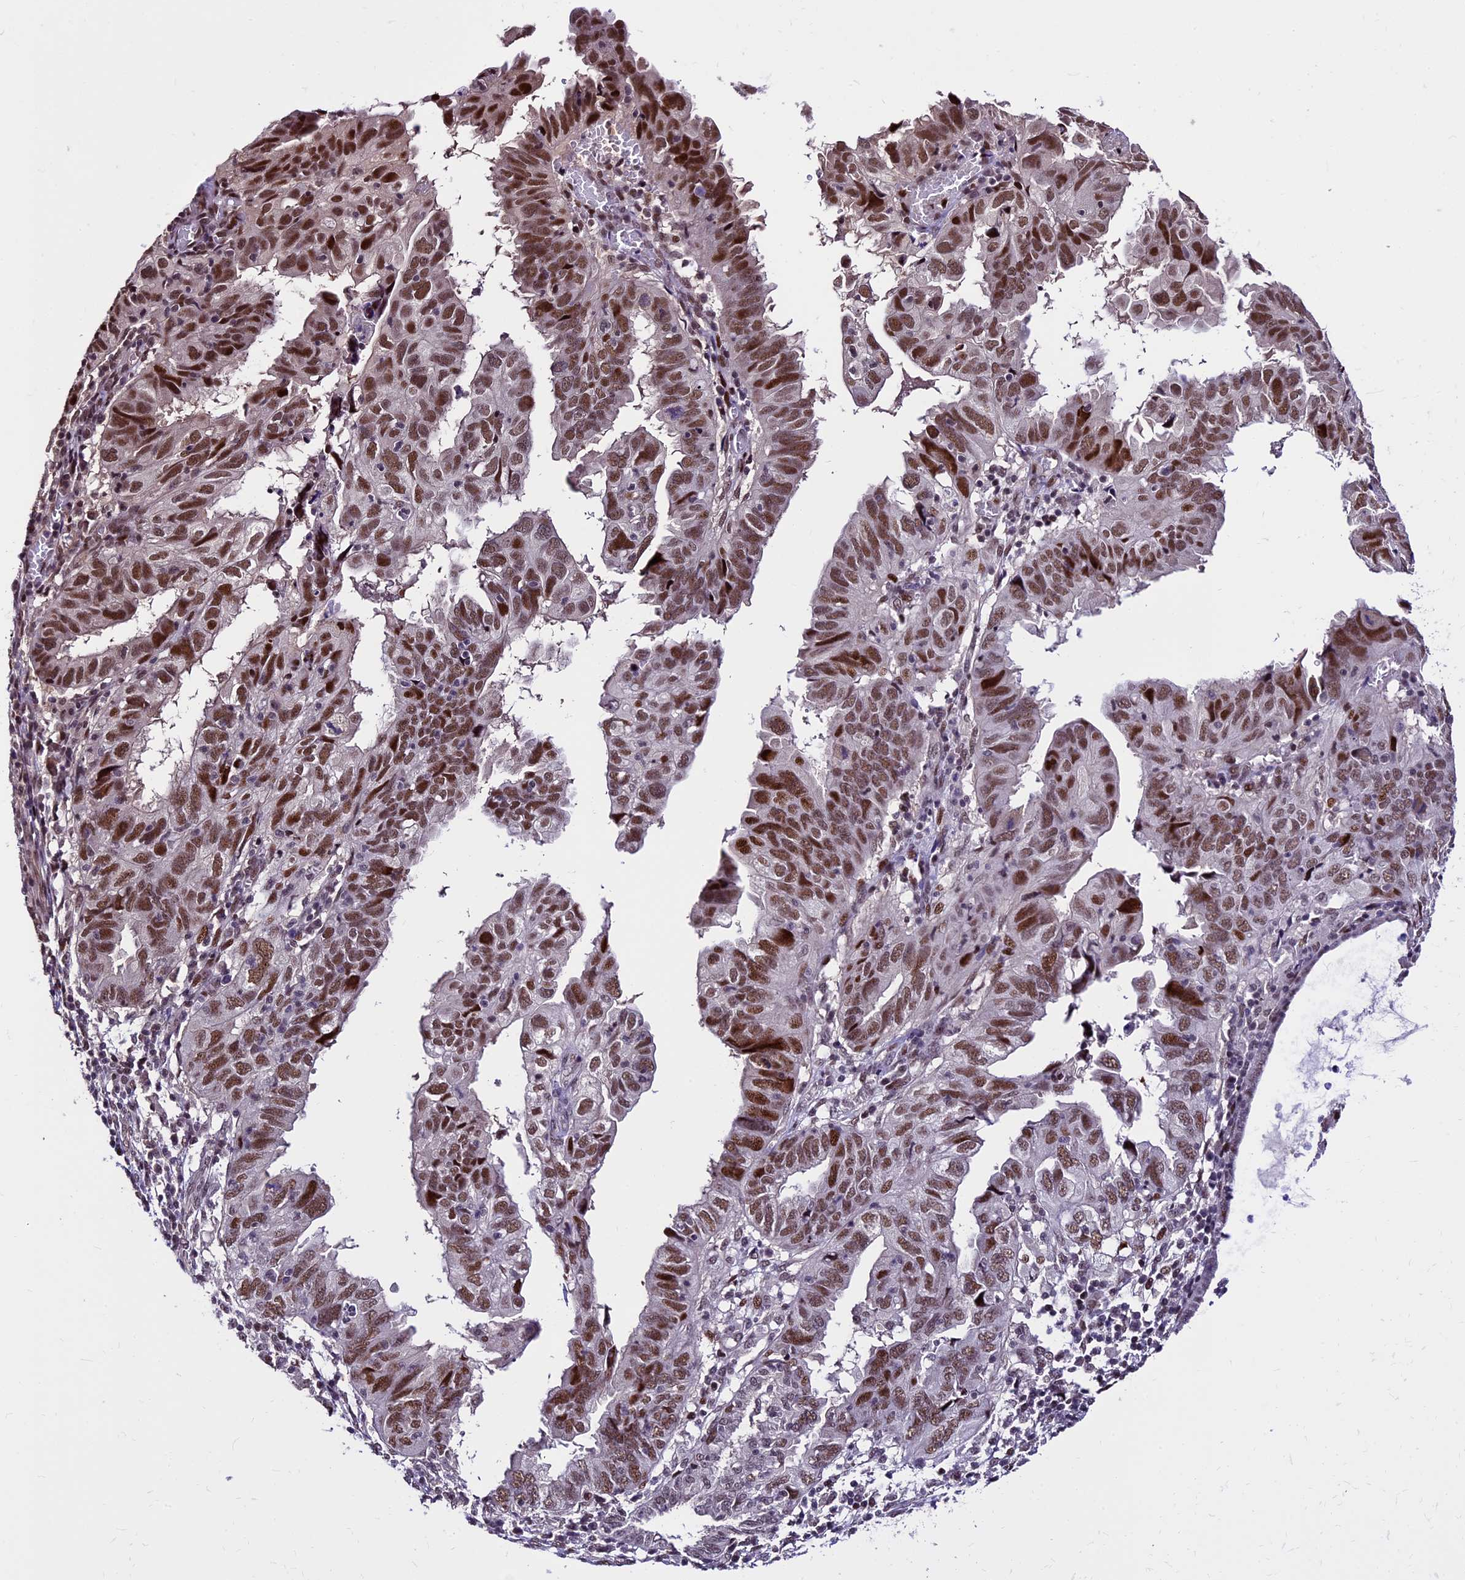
{"staining": {"intensity": "moderate", "quantity": ">75%", "location": "nuclear"}, "tissue": "endometrial cancer", "cell_type": "Tumor cells", "image_type": "cancer", "snomed": [{"axis": "morphology", "description": "Adenocarcinoma, NOS"}, {"axis": "topography", "description": "Uterus"}], "caption": "Tumor cells show medium levels of moderate nuclear positivity in approximately >75% of cells in human endometrial cancer (adenocarcinoma). Using DAB (brown) and hematoxylin (blue) stains, captured at high magnification using brightfield microscopy.", "gene": "TCP11L2", "patient": {"sex": "female", "age": 77}}